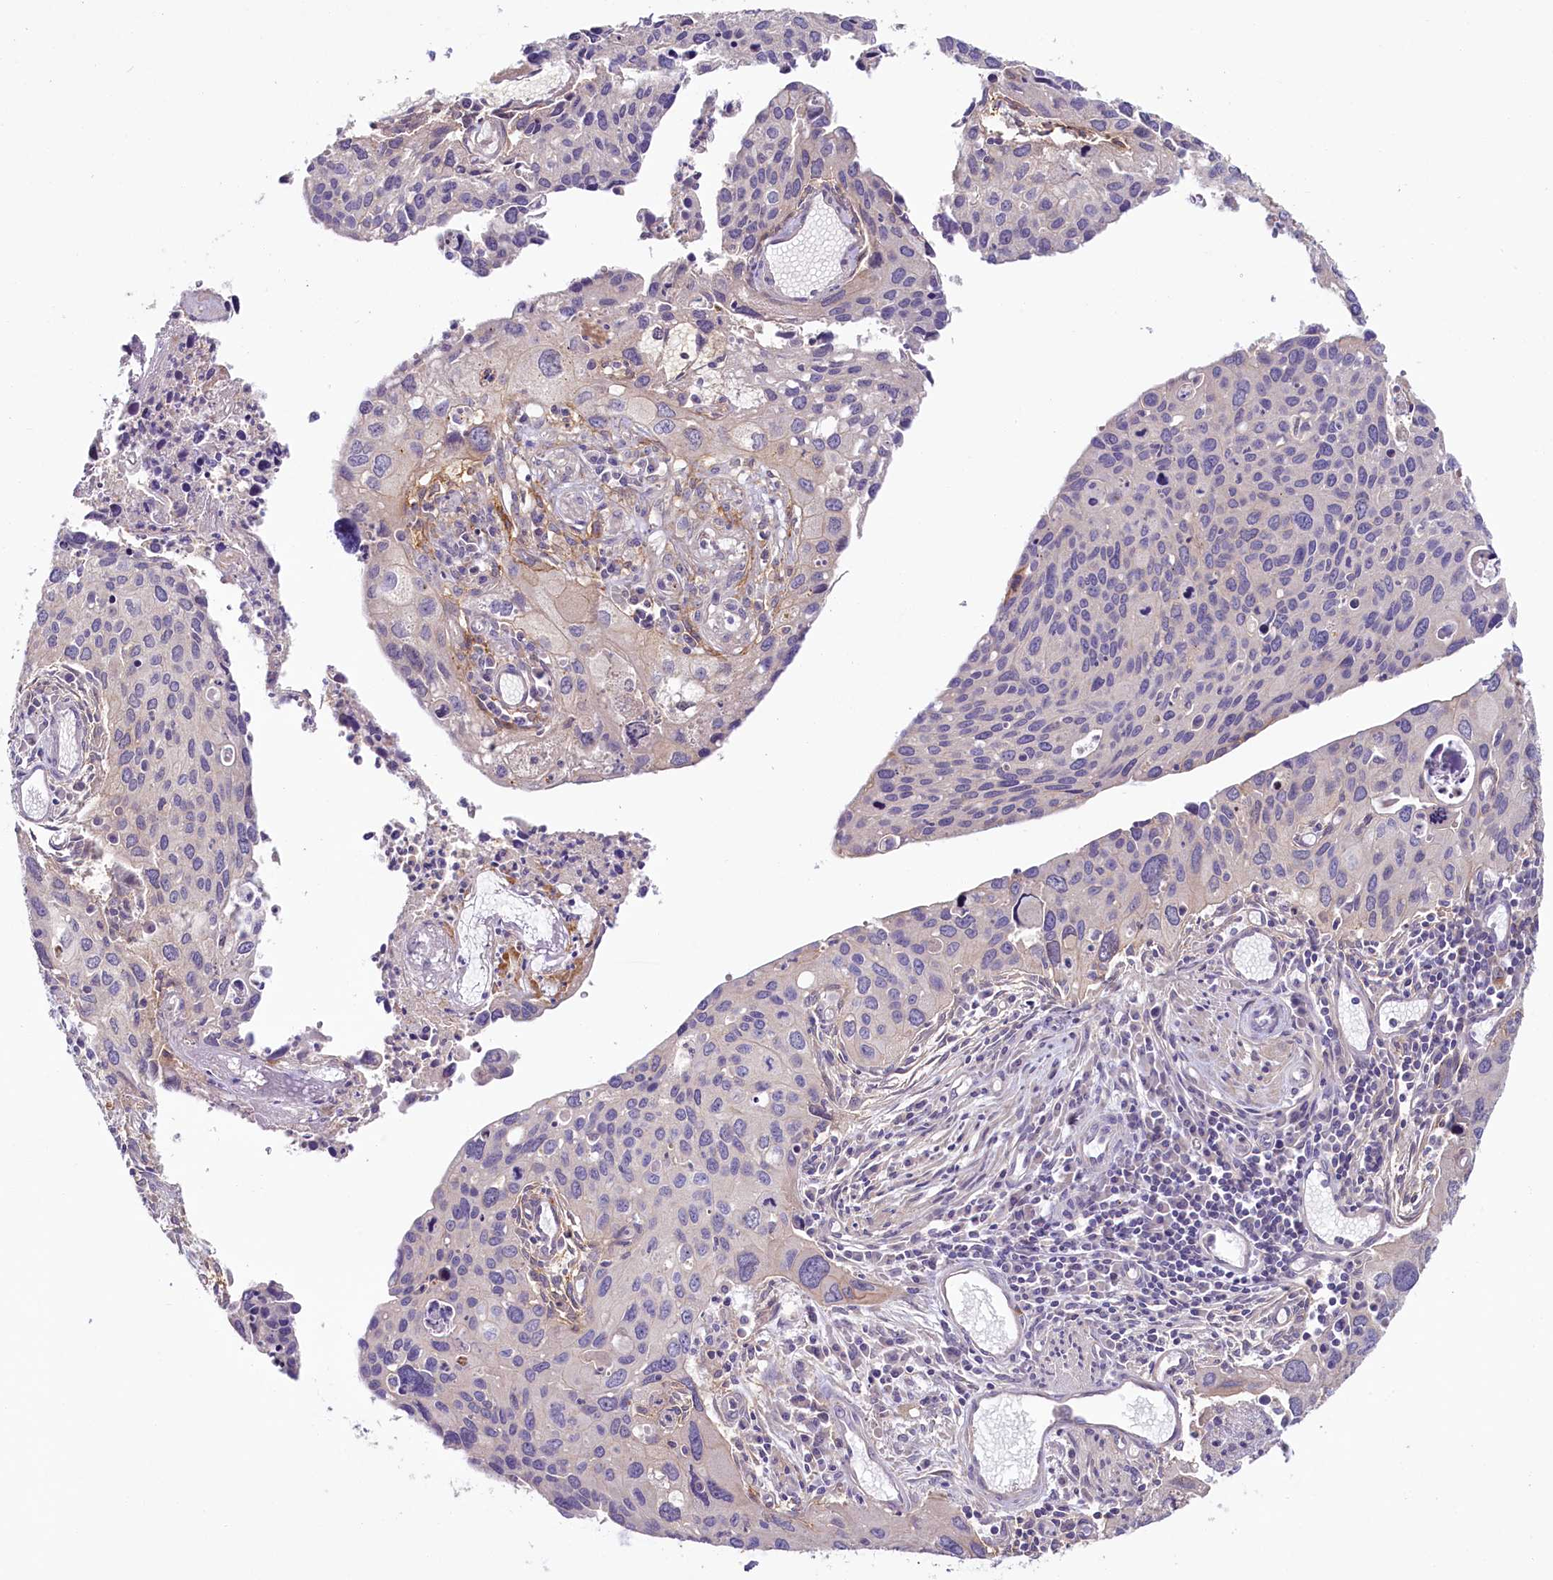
{"staining": {"intensity": "negative", "quantity": "none", "location": "none"}, "tissue": "cervical cancer", "cell_type": "Tumor cells", "image_type": "cancer", "snomed": [{"axis": "morphology", "description": "Squamous cell carcinoma, NOS"}, {"axis": "topography", "description": "Cervix"}], "caption": "This is an immunohistochemistry photomicrograph of human cervical squamous cell carcinoma. There is no positivity in tumor cells.", "gene": "PDE6D", "patient": {"sex": "female", "age": 55}}